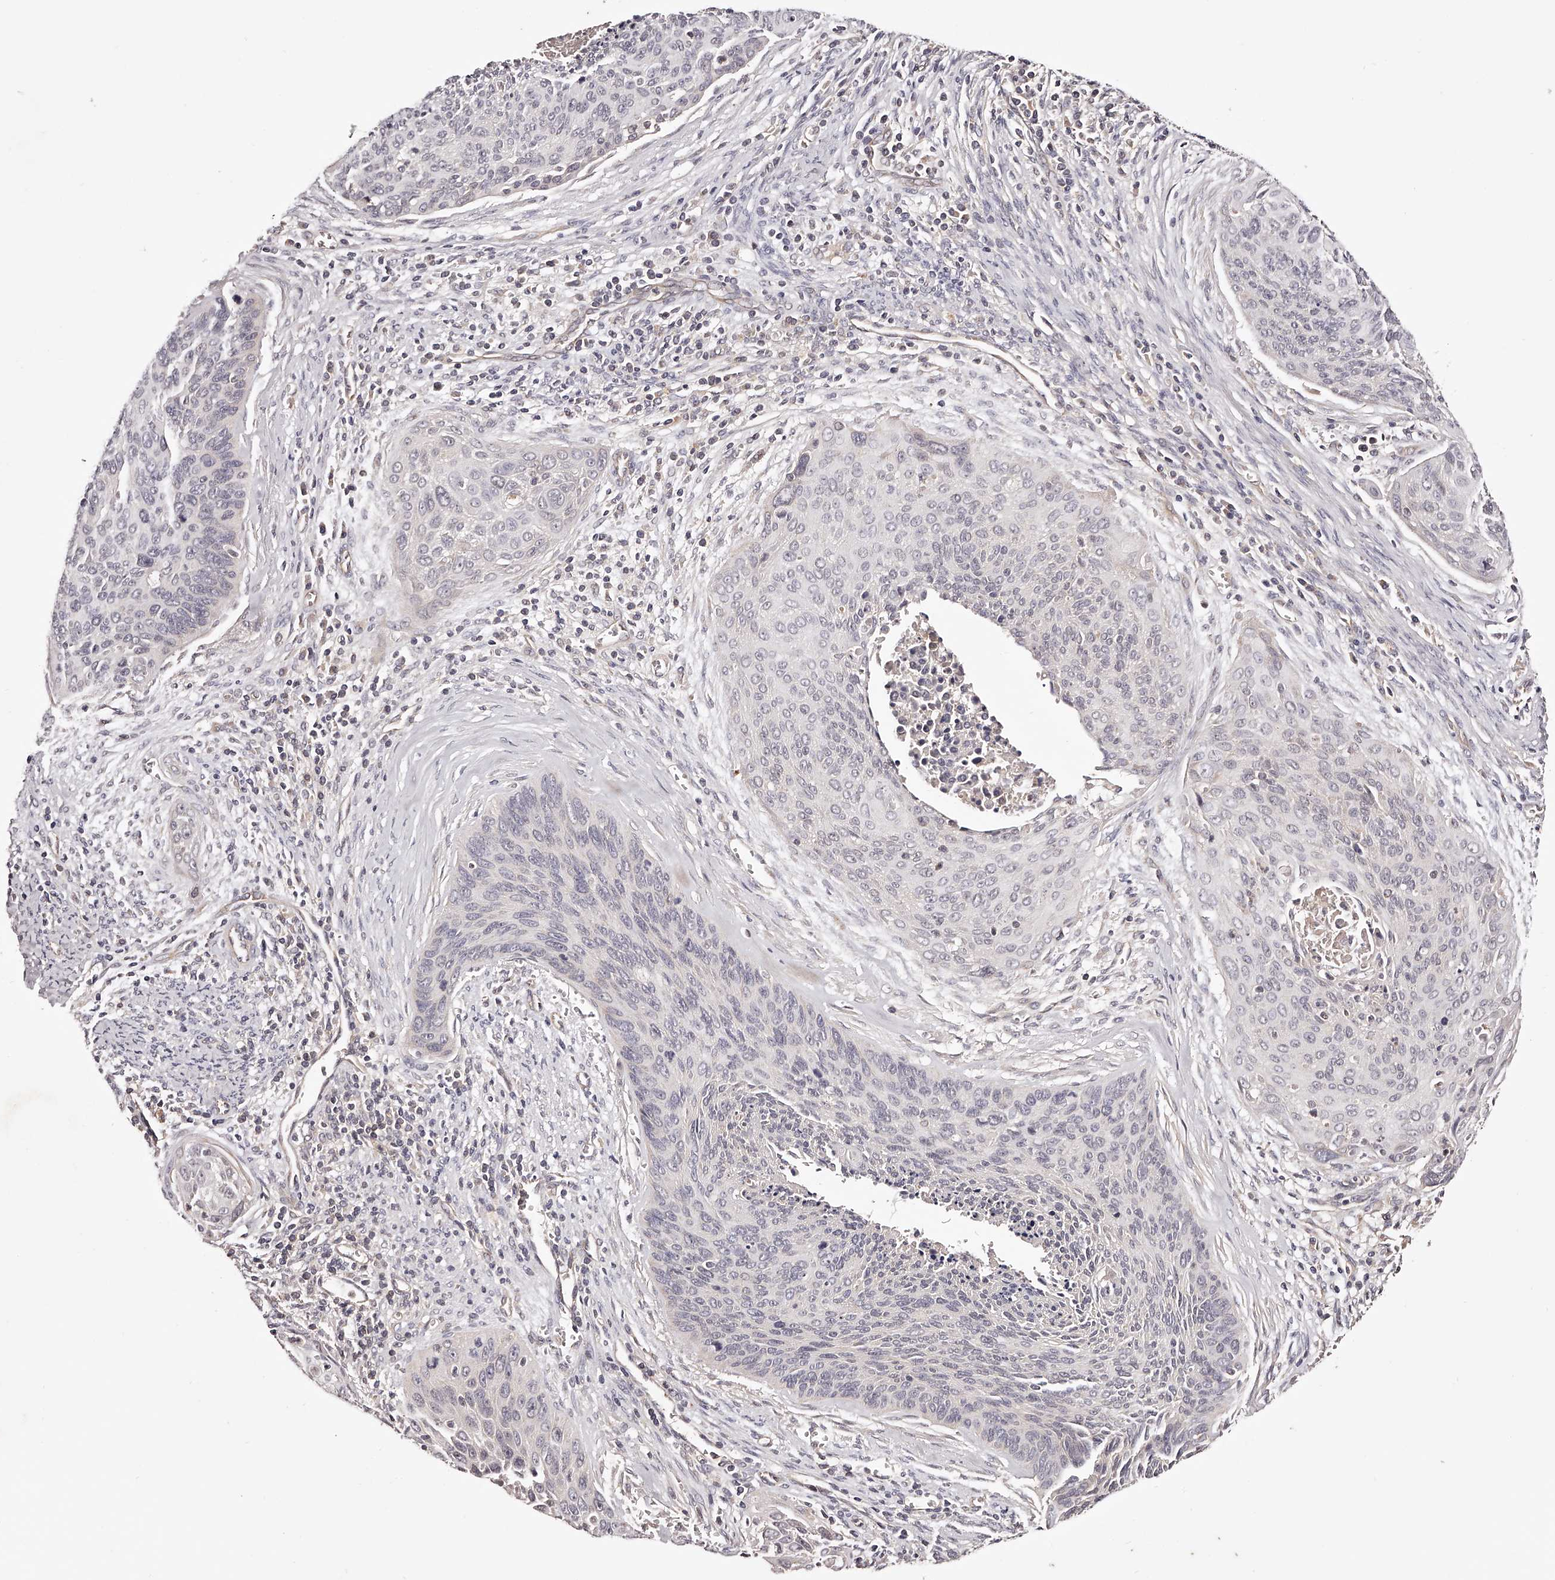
{"staining": {"intensity": "negative", "quantity": "none", "location": "none"}, "tissue": "cervical cancer", "cell_type": "Tumor cells", "image_type": "cancer", "snomed": [{"axis": "morphology", "description": "Squamous cell carcinoma, NOS"}, {"axis": "topography", "description": "Cervix"}], "caption": "The image reveals no staining of tumor cells in squamous cell carcinoma (cervical). Nuclei are stained in blue.", "gene": "USP21", "patient": {"sex": "female", "age": 55}}